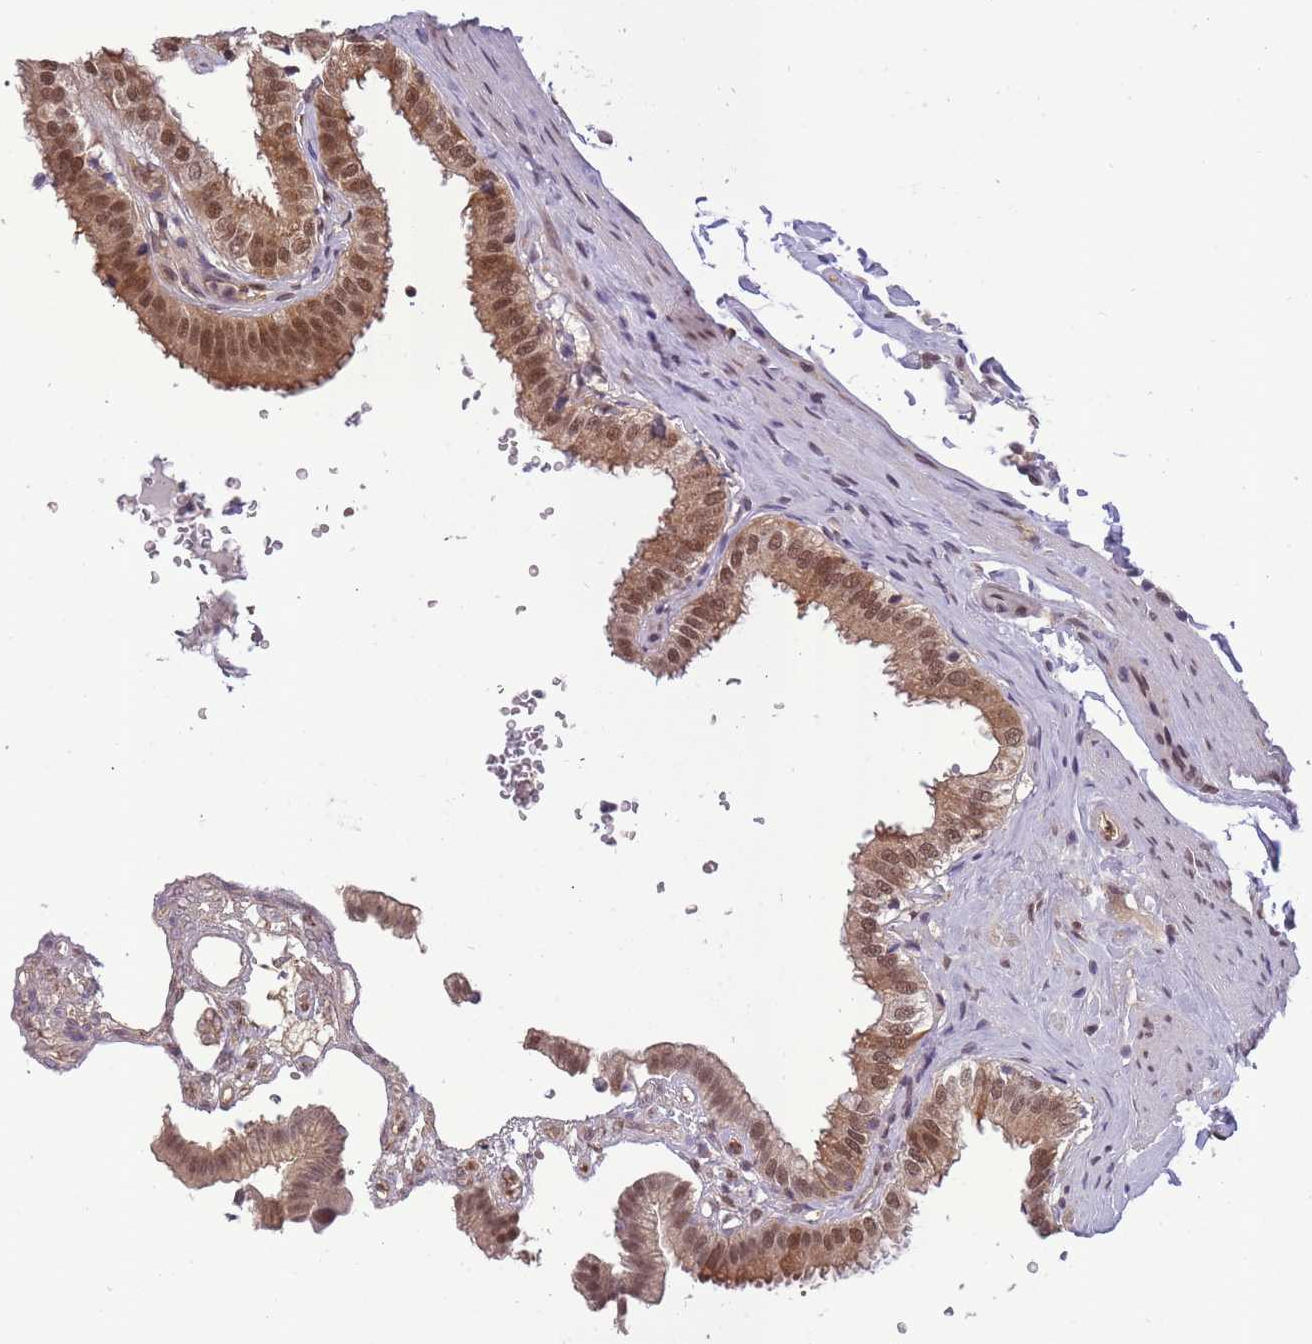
{"staining": {"intensity": "moderate", "quantity": ">75%", "location": "cytoplasmic/membranous,nuclear"}, "tissue": "gallbladder", "cell_type": "Glandular cells", "image_type": "normal", "snomed": [{"axis": "morphology", "description": "Normal tissue, NOS"}, {"axis": "topography", "description": "Gallbladder"}], "caption": "DAB (3,3'-diaminobenzidine) immunohistochemical staining of normal human gallbladder displays moderate cytoplasmic/membranous,nuclear protein expression in about >75% of glandular cells.", "gene": "CDIP1", "patient": {"sex": "female", "age": 61}}